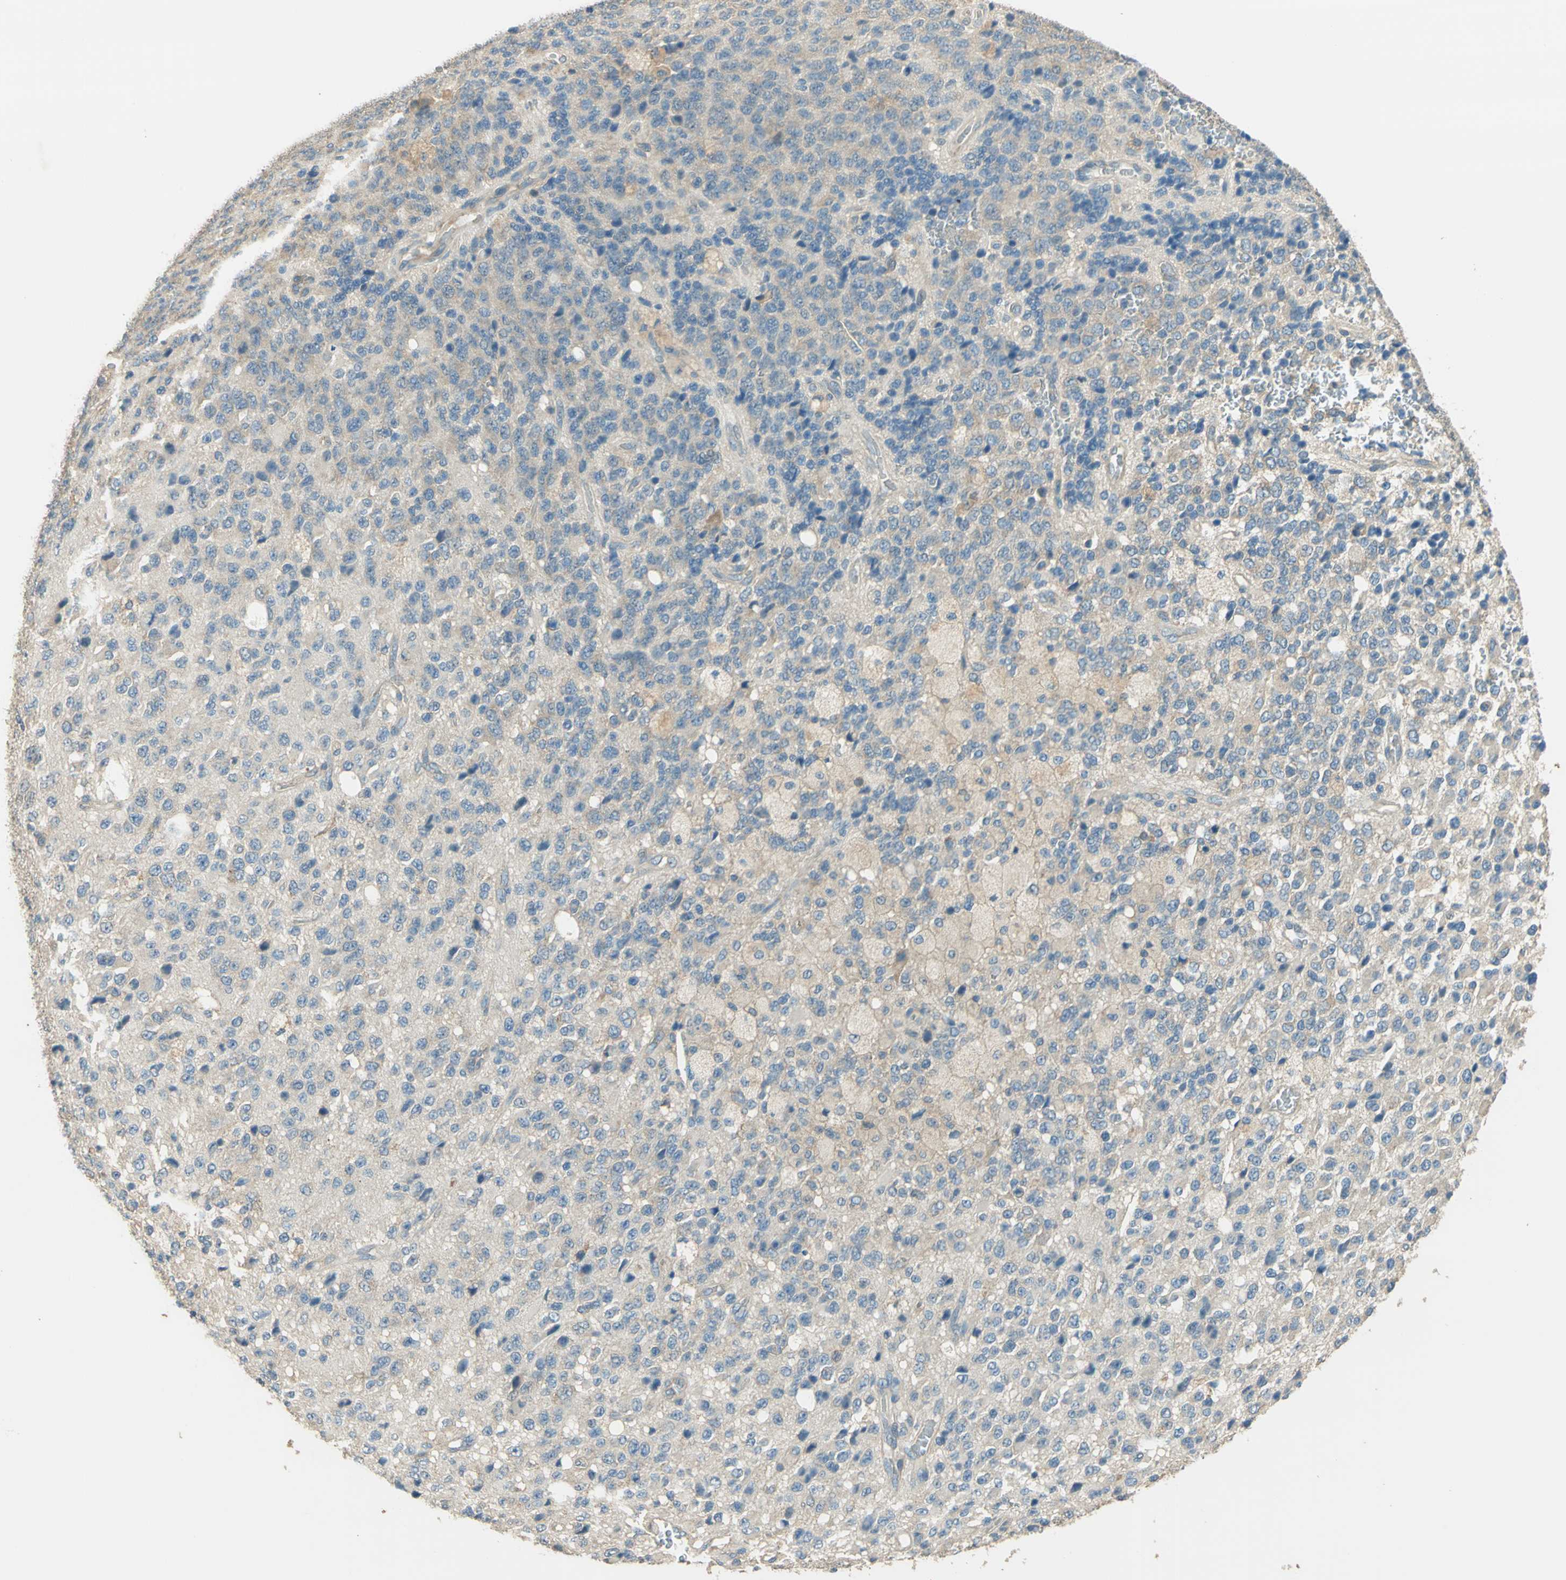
{"staining": {"intensity": "moderate", "quantity": "<25%", "location": "cytoplasmic/membranous"}, "tissue": "glioma", "cell_type": "Tumor cells", "image_type": "cancer", "snomed": [{"axis": "morphology", "description": "Glioma, malignant, High grade"}, {"axis": "topography", "description": "pancreas cauda"}], "caption": "A photomicrograph of human malignant glioma (high-grade) stained for a protein exhibits moderate cytoplasmic/membranous brown staining in tumor cells.", "gene": "SHC2", "patient": {"sex": "male", "age": 60}}